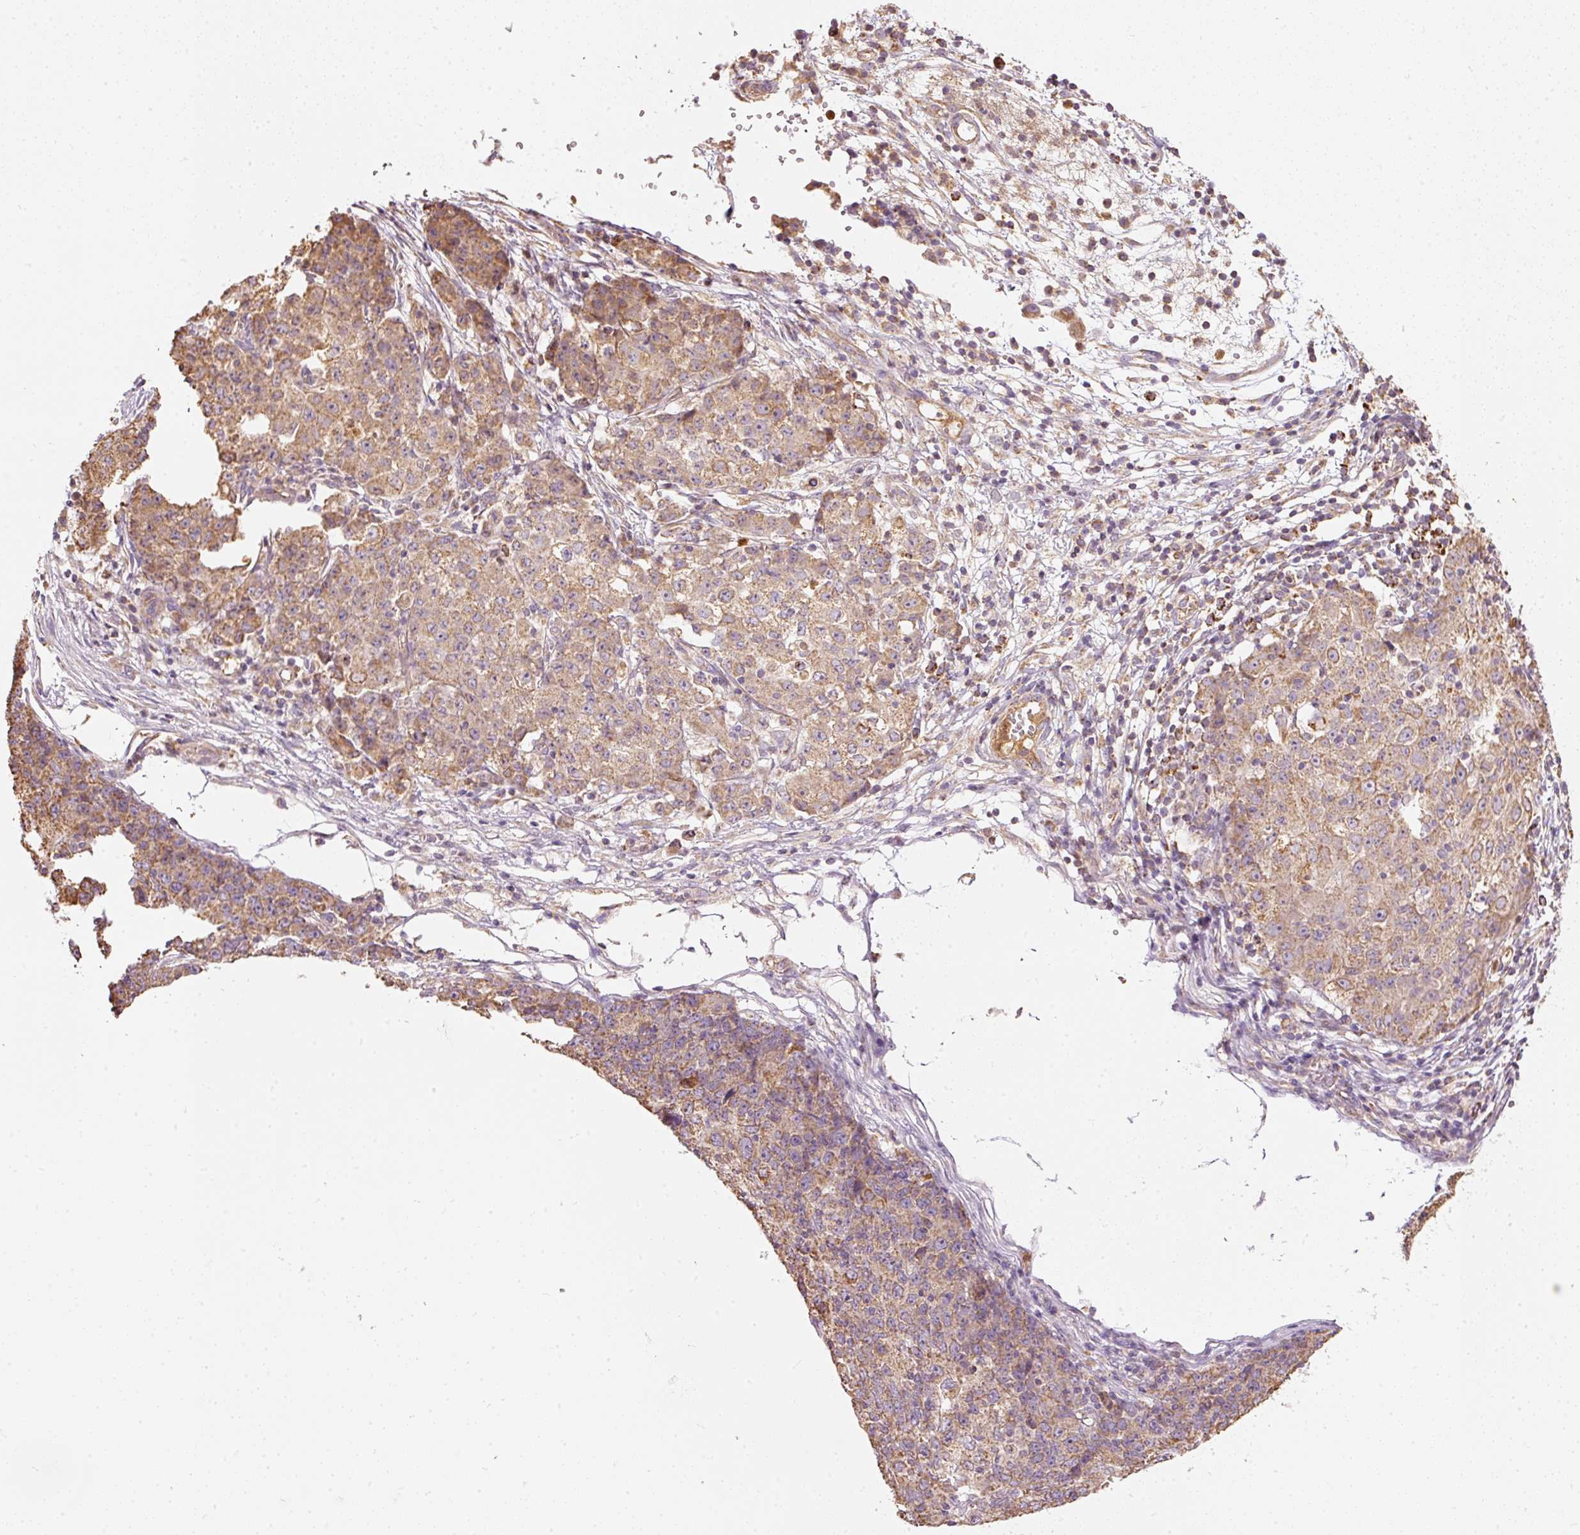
{"staining": {"intensity": "moderate", "quantity": ">75%", "location": "cytoplasmic/membranous"}, "tissue": "ovarian cancer", "cell_type": "Tumor cells", "image_type": "cancer", "snomed": [{"axis": "morphology", "description": "Carcinoma, endometroid"}, {"axis": "topography", "description": "Ovary"}], "caption": "Immunohistochemistry of human endometroid carcinoma (ovarian) displays medium levels of moderate cytoplasmic/membranous staining in approximately >75% of tumor cells.", "gene": "PSENEN", "patient": {"sex": "female", "age": 42}}